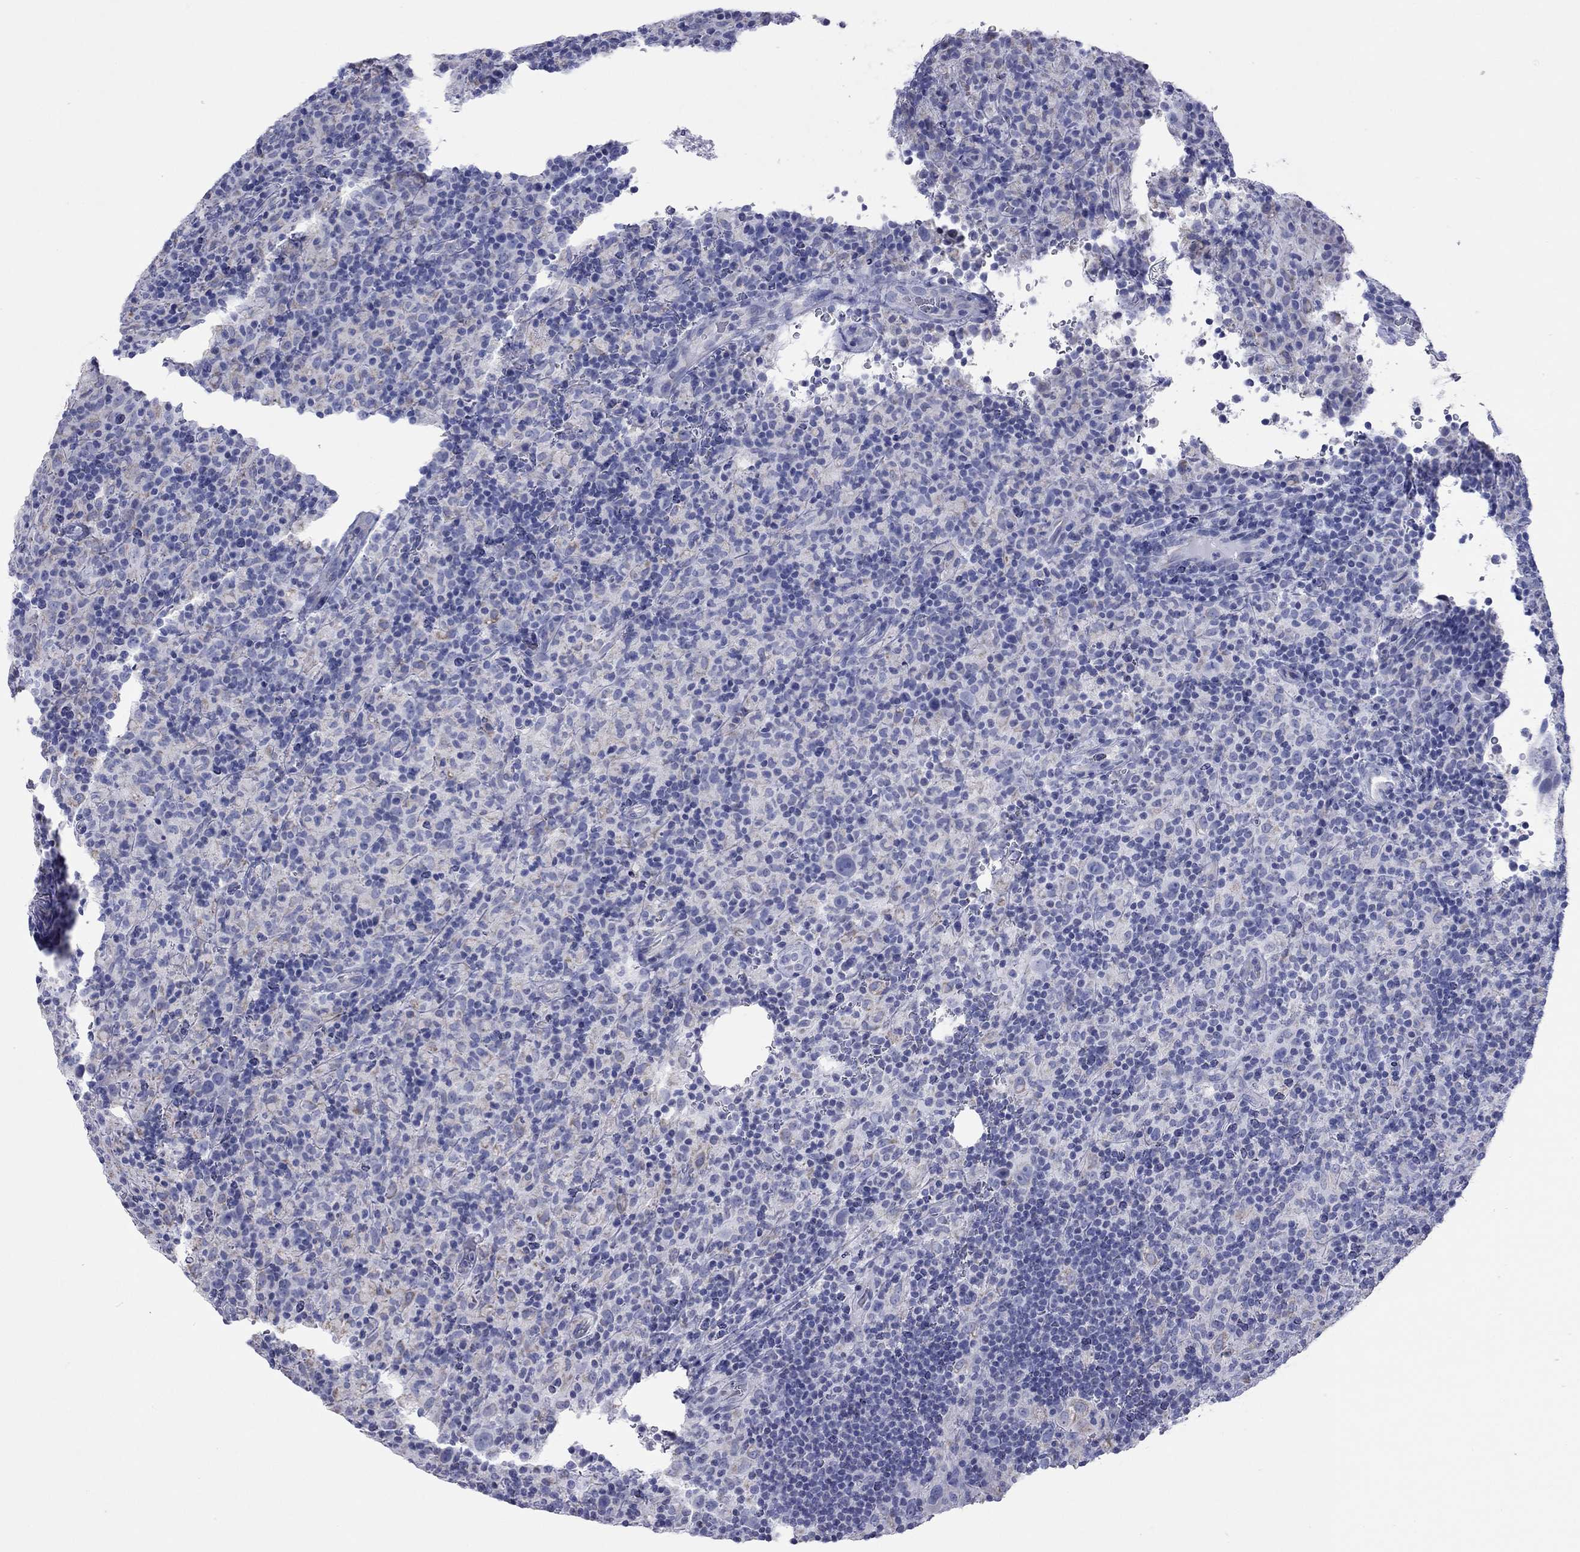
{"staining": {"intensity": "negative", "quantity": "none", "location": "none"}, "tissue": "lymphoma", "cell_type": "Tumor cells", "image_type": "cancer", "snomed": [{"axis": "morphology", "description": "Hodgkin's disease, NOS"}, {"axis": "topography", "description": "Lymph node"}], "caption": "Hodgkin's disease was stained to show a protein in brown. There is no significant staining in tumor cells. (Brightfield microscopy of DAB (3,3'-diaminobenzidine) immunohistochemistry at high magnification).", "gene": "VSIG10", "patient": {"sex": "male", "age": 70}}